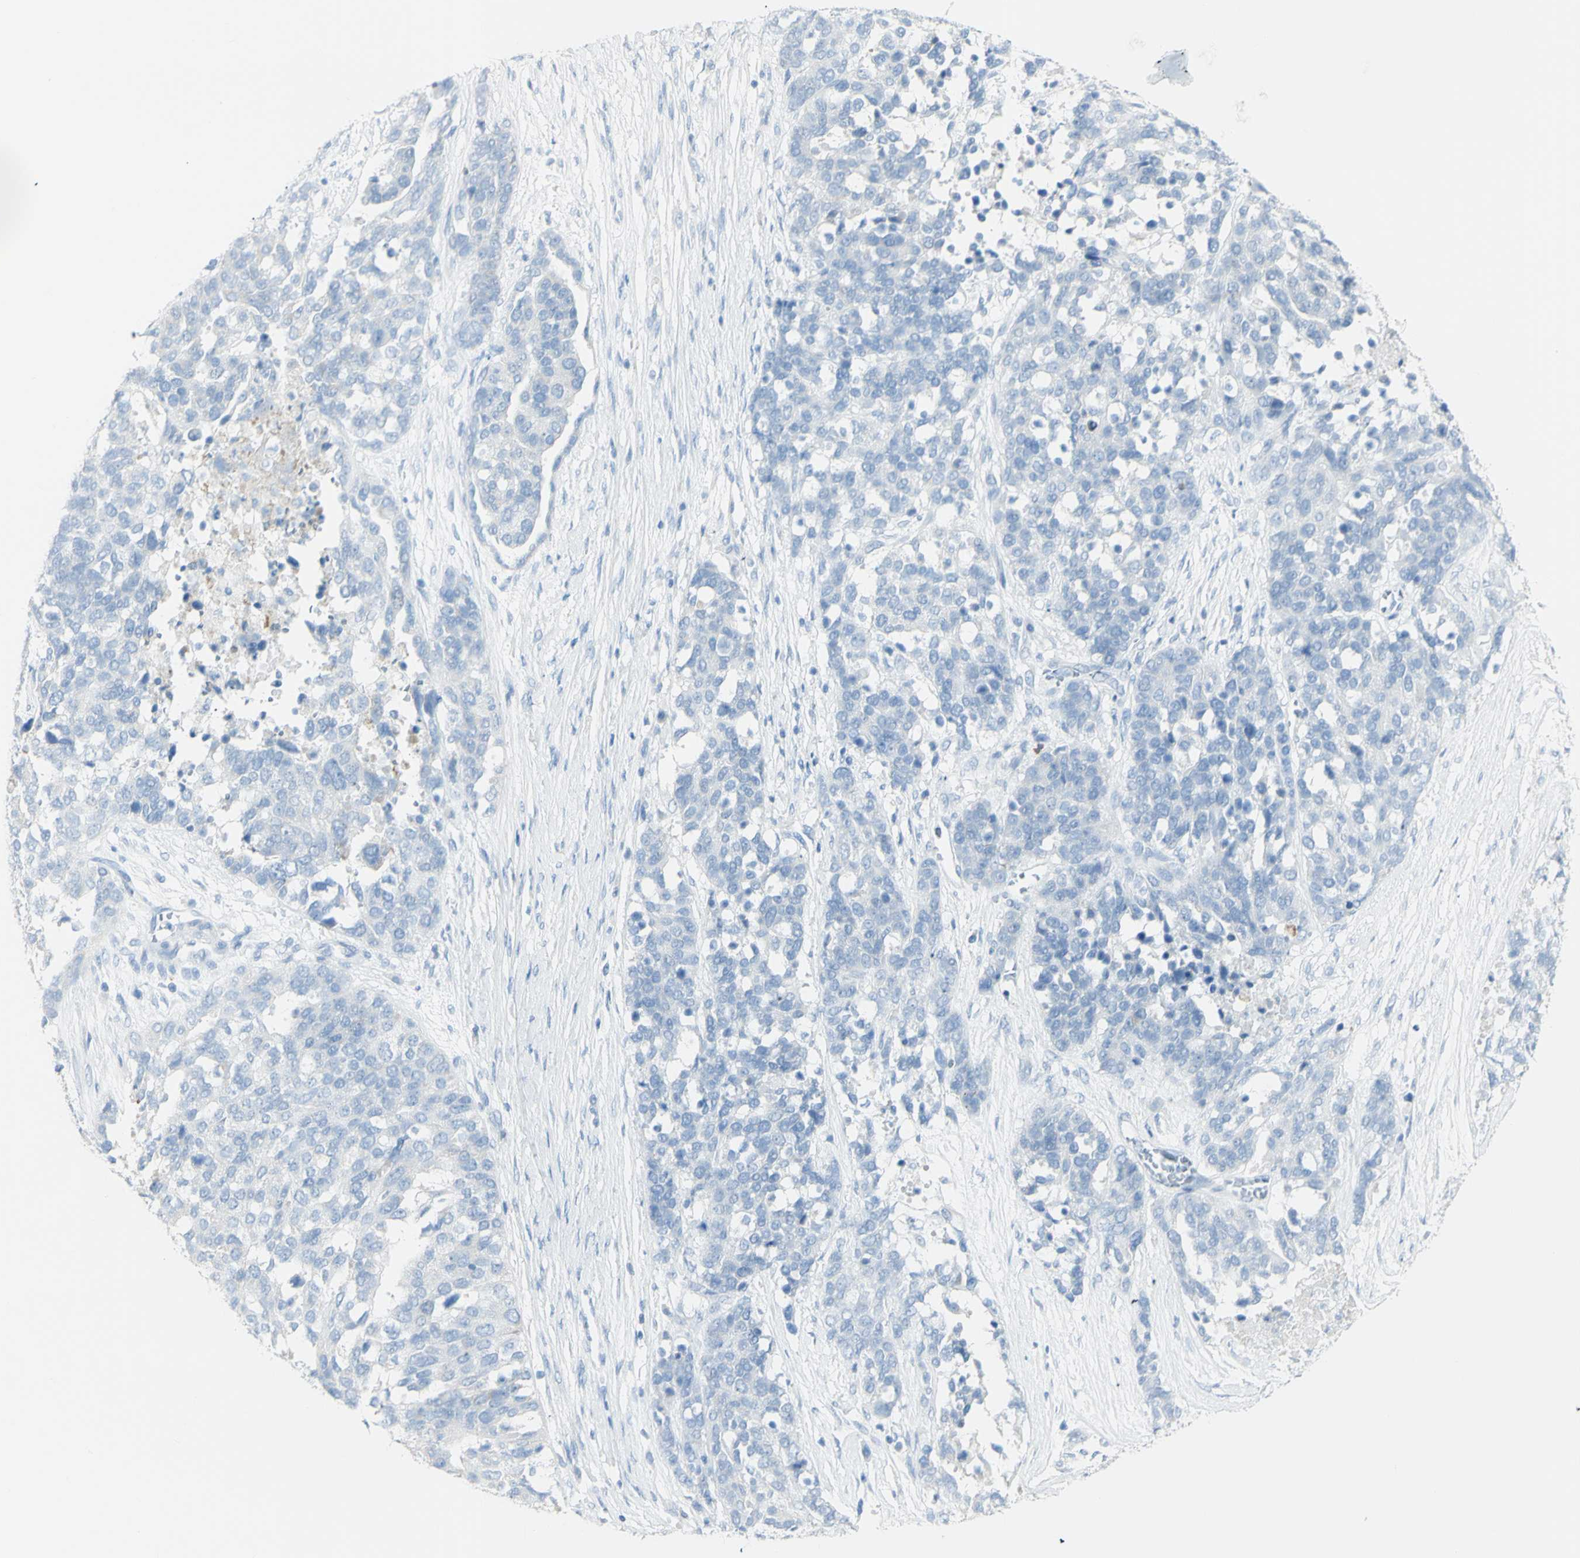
{"staining": {"intensity": "negative", "quantity": "none", "location": "none"}, "tissue": "ovarian cancer", "cell_type": "Tumor cells", "image_type": "cancer", "snomed": [{"axis": "morphology", "description": "Cystadenocarcinoma, serous, NOS"}, {"axis": "topography", "description": "Ovary"}], "caption": "Histopathology image shows no protein expression in tumor cells of serous cystadenocarcinoma (ovarian) tissue.", "gene": "LETM1", "patient": {"sex": "female", "age": 44}}